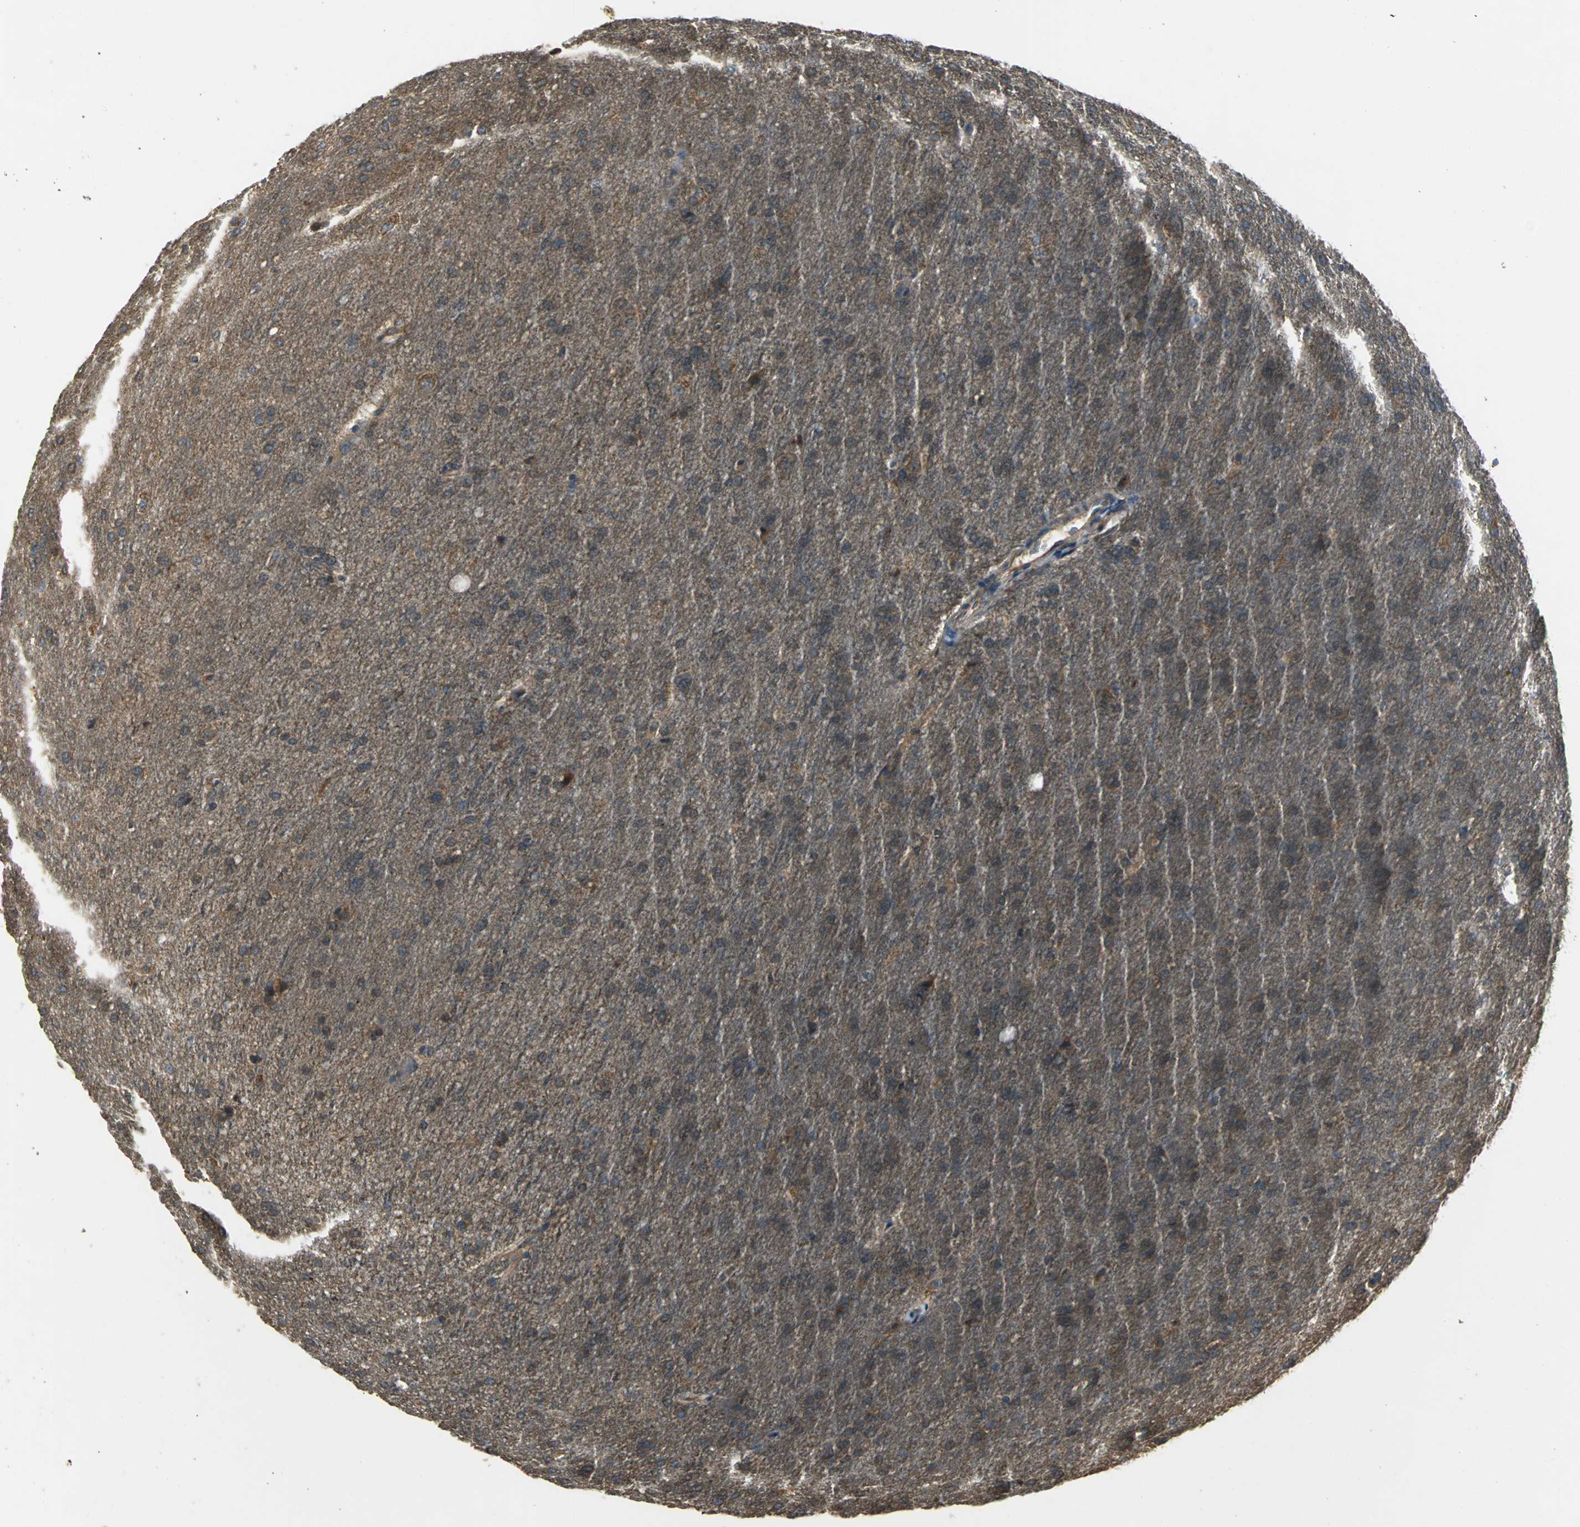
{"staining": {"intensity": "moderate", "quantity": ">75%", "location": "cytoplasmic/membranous"}, "tissue": "glioma", "cell_type": "Tumor cells", "image_type": "cancer", "snomed": [{"axis": "morphology", "description": "Glioma, malignant, Low grade"}, {"axis": "topography", "description": "Brain"}], "caption": "IHC of human malignant glioma (low-grade) reveals medium levels of moderate cytoplasmic/membranous expression in about >75% of tumor cells. Nuclei are stained in blue.", "gene": "IRF3", "patient": {"sex": "female", "age": 32}}